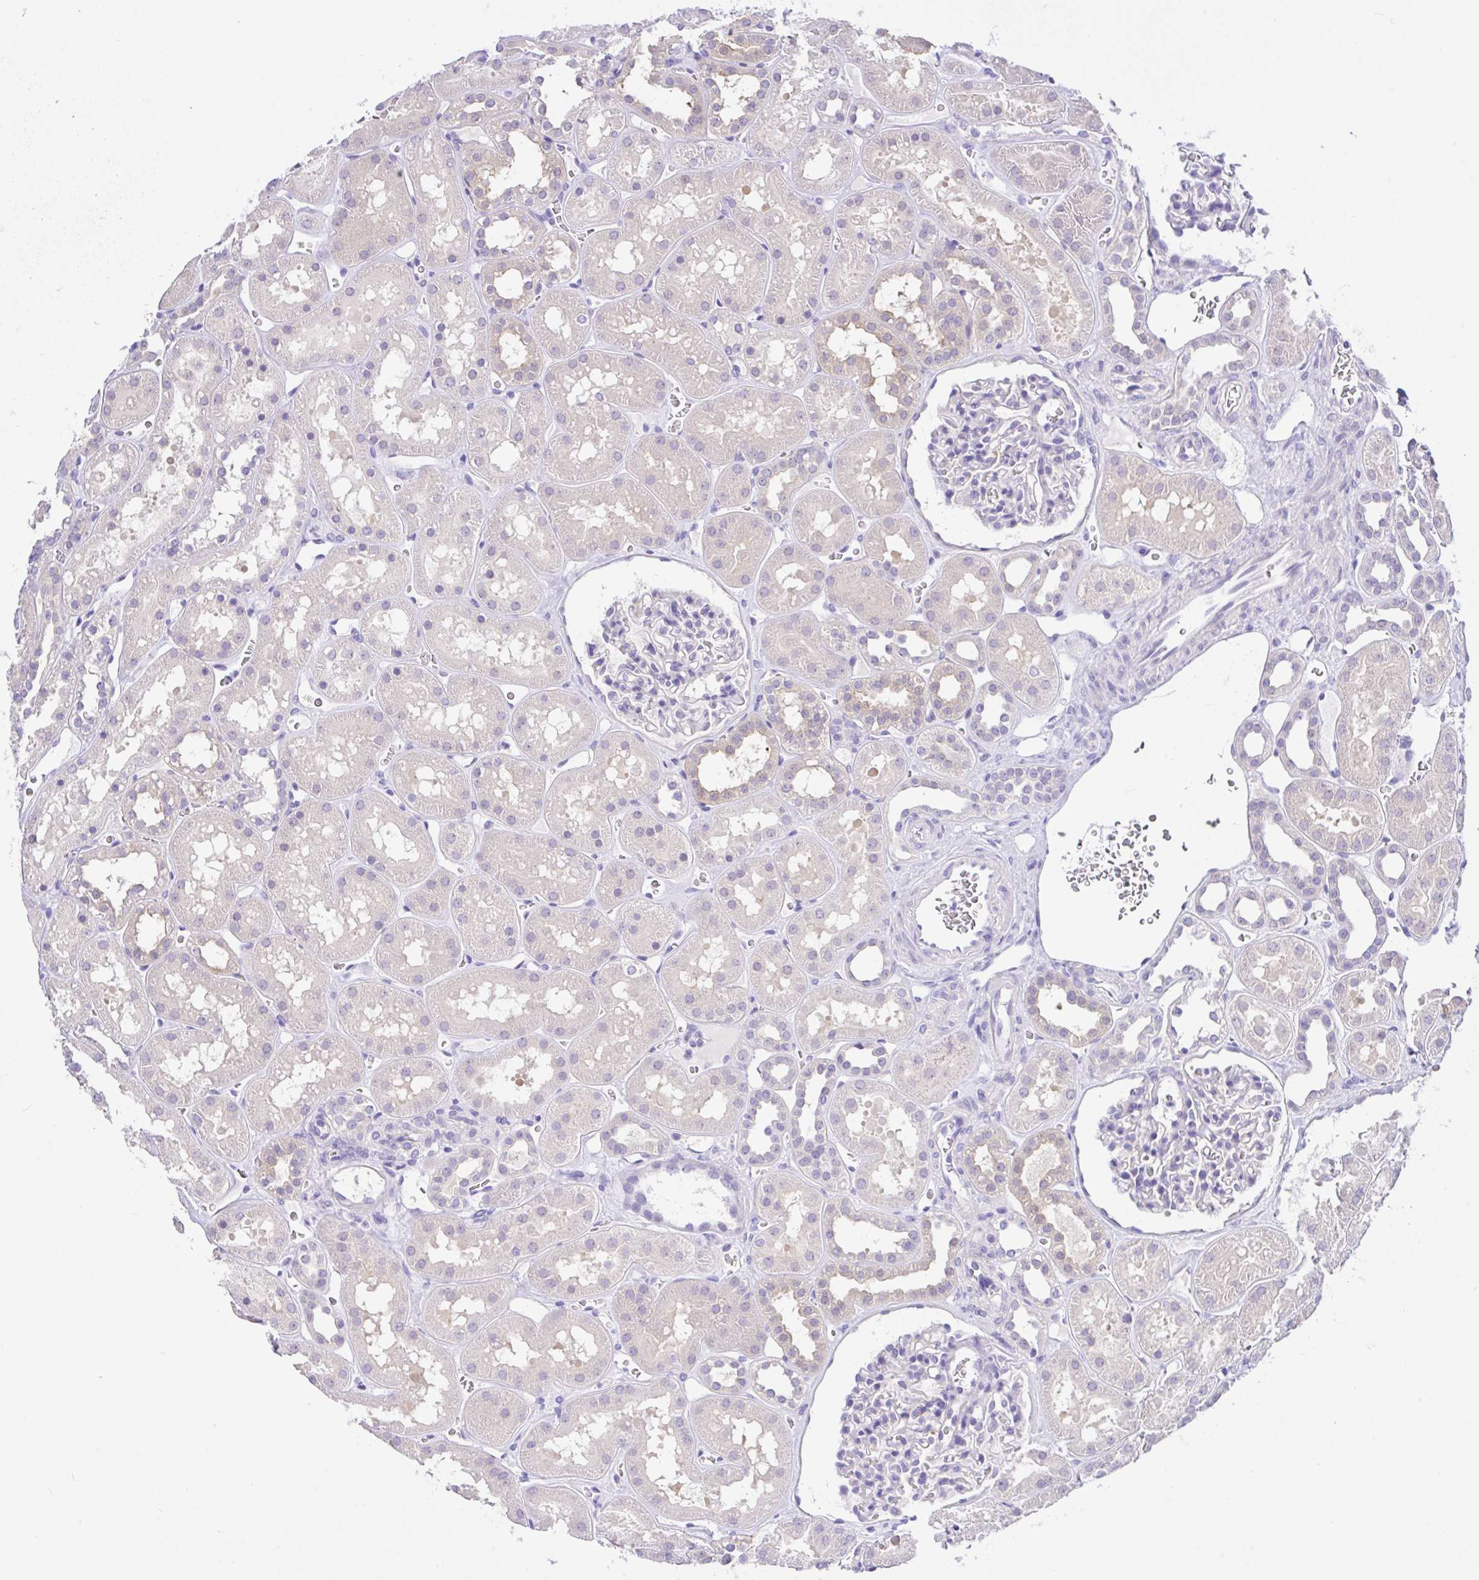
{"staining": {"intensity": "negative", "quantity": "none", "location": "none"}, "tissue": "kidney", "cell_type": "Cells in glomeruli", "image_type": "normal", "snomed": [{"axis": "morphology", "description": "Normal tissue, NOS"}, {"axis": "topography", "description": "Kidney"}], "caption": "This is an immunohistochemistry (IHC) photomicrograph of benign kidney. There is no expression in cells in glomeruli.", "gene": "ANO4", "patient": {"sex": "female", "age": 41}}